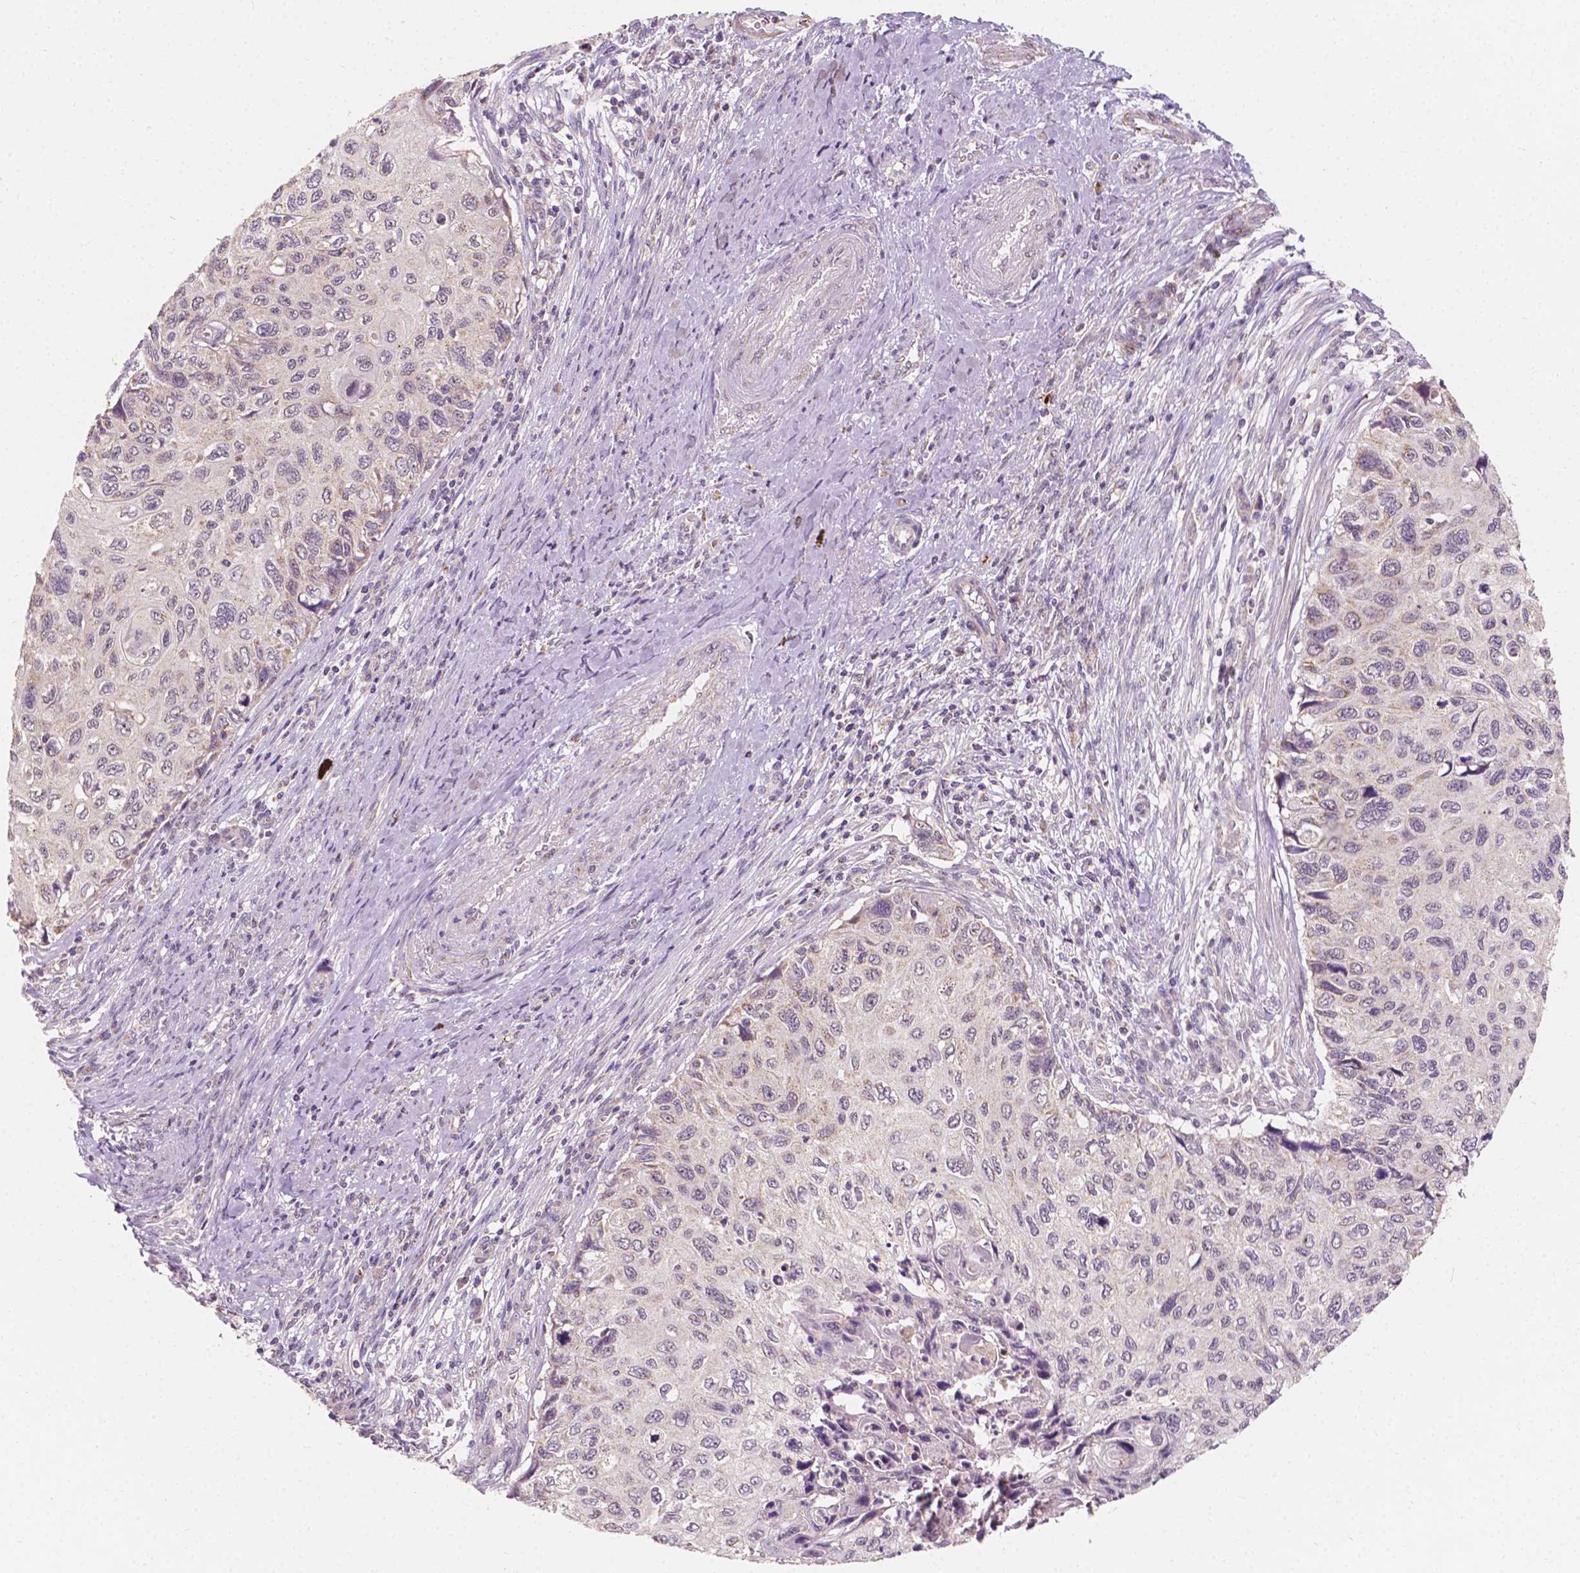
{"staining": {"intensity": "negative", "quantity": "none", "location": "none"}, "tissue": "cervical cancer", "cell_type": "Tumor cells", "image_type": "cancer", "snomed": [{"axis": "morphology", "description": "Squamous cell carcinoma, NOS"}, {"axis": "topography", "description": "Cervix"}], "caption": "Protein analysis of cervical cancer displays no significant positivity in tumor cells. (Brightfield microscopy of DAB (3,3'-diaminobenzidine) immunohistochemistry at high magnification).", "gene": "SIRT2", "patient": {"sex": "female", "age": 70}}